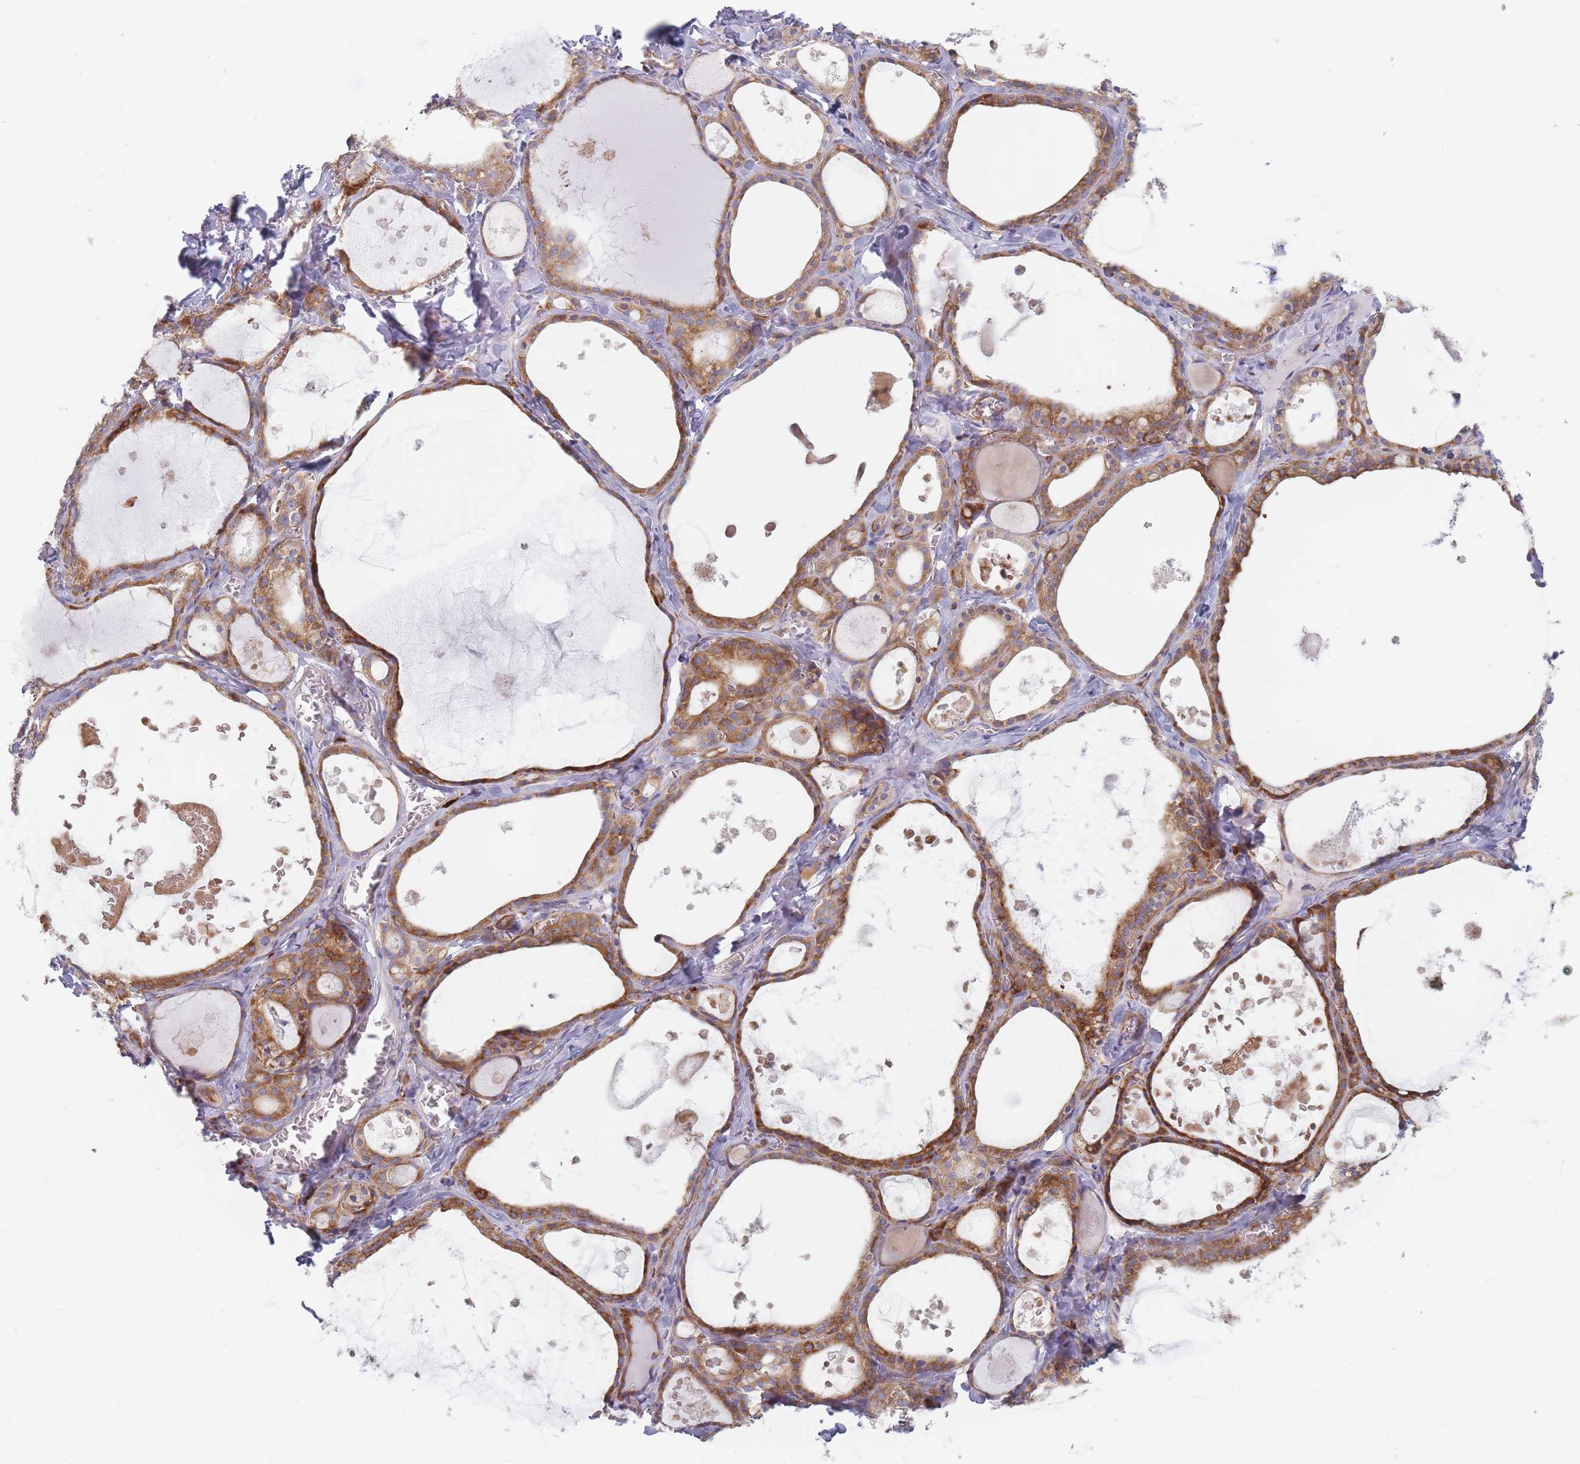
{"staining": {"intensity": "moderate", "quantity": ">75%", "location": "cytoplasmic/membranous"}, "tissue": "thyroid gland", "cell_type": "Glandular cells", "image_type": "normal", "snomed": [{"axis": "morphology", "description": "Normal tissue, NOS"}, {"axis": "topography", "description": "Thyroid gland"}], "caption": "This histopathology image exhibits immunohistochemistry (IHC) staining of unremarkable human thyroid gland, with medium moderate cytoplasmic/membranous expression in approximately >75% of glandular cells.", "gene": "ERBIN", "patient": {"sex": "male", "age": 56}}